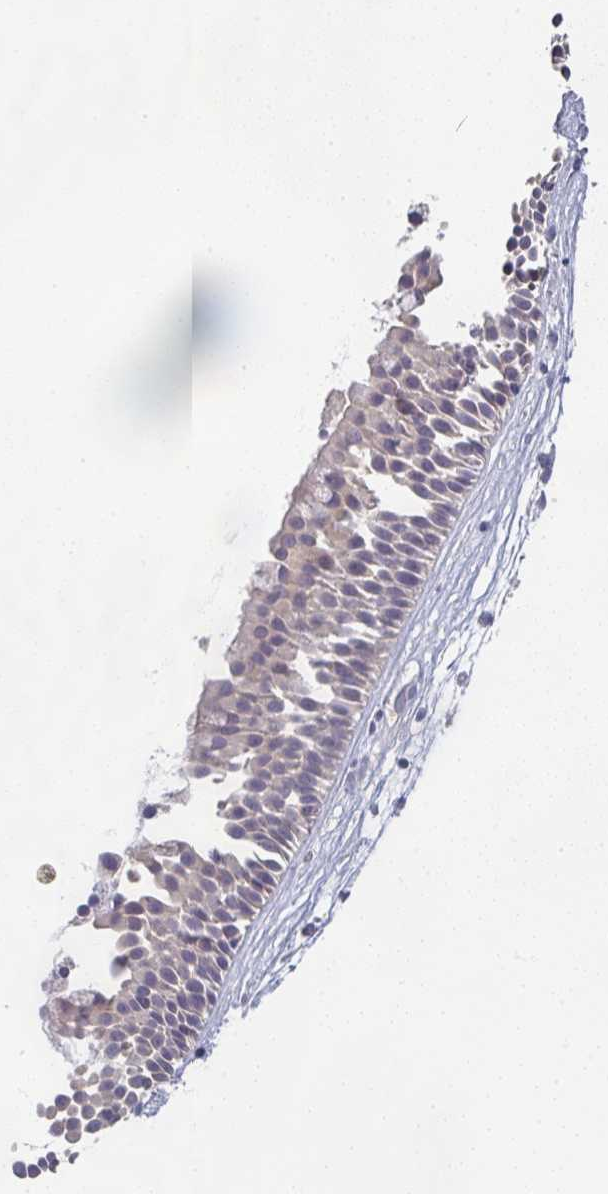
{"staining": {"intensity": "negative", "quantity": "none", "location": "none"}, "tissue": "nasopharynx", "cell_type": "Respiratory epithelial cells", "image_type": "normal", "snomed": [{"axis": "morphology", "description": "Normal tissue, NOS"}, {"axis": "topography", "description": "Nasopharynx"}], "caption": "This is an immunohistochemistry micrograph of normal human nasopharynx. There is no staining in respiratory epithelial cells.", "gene": "CHMP5", "patient": {"sex": "male", "age": 56}}